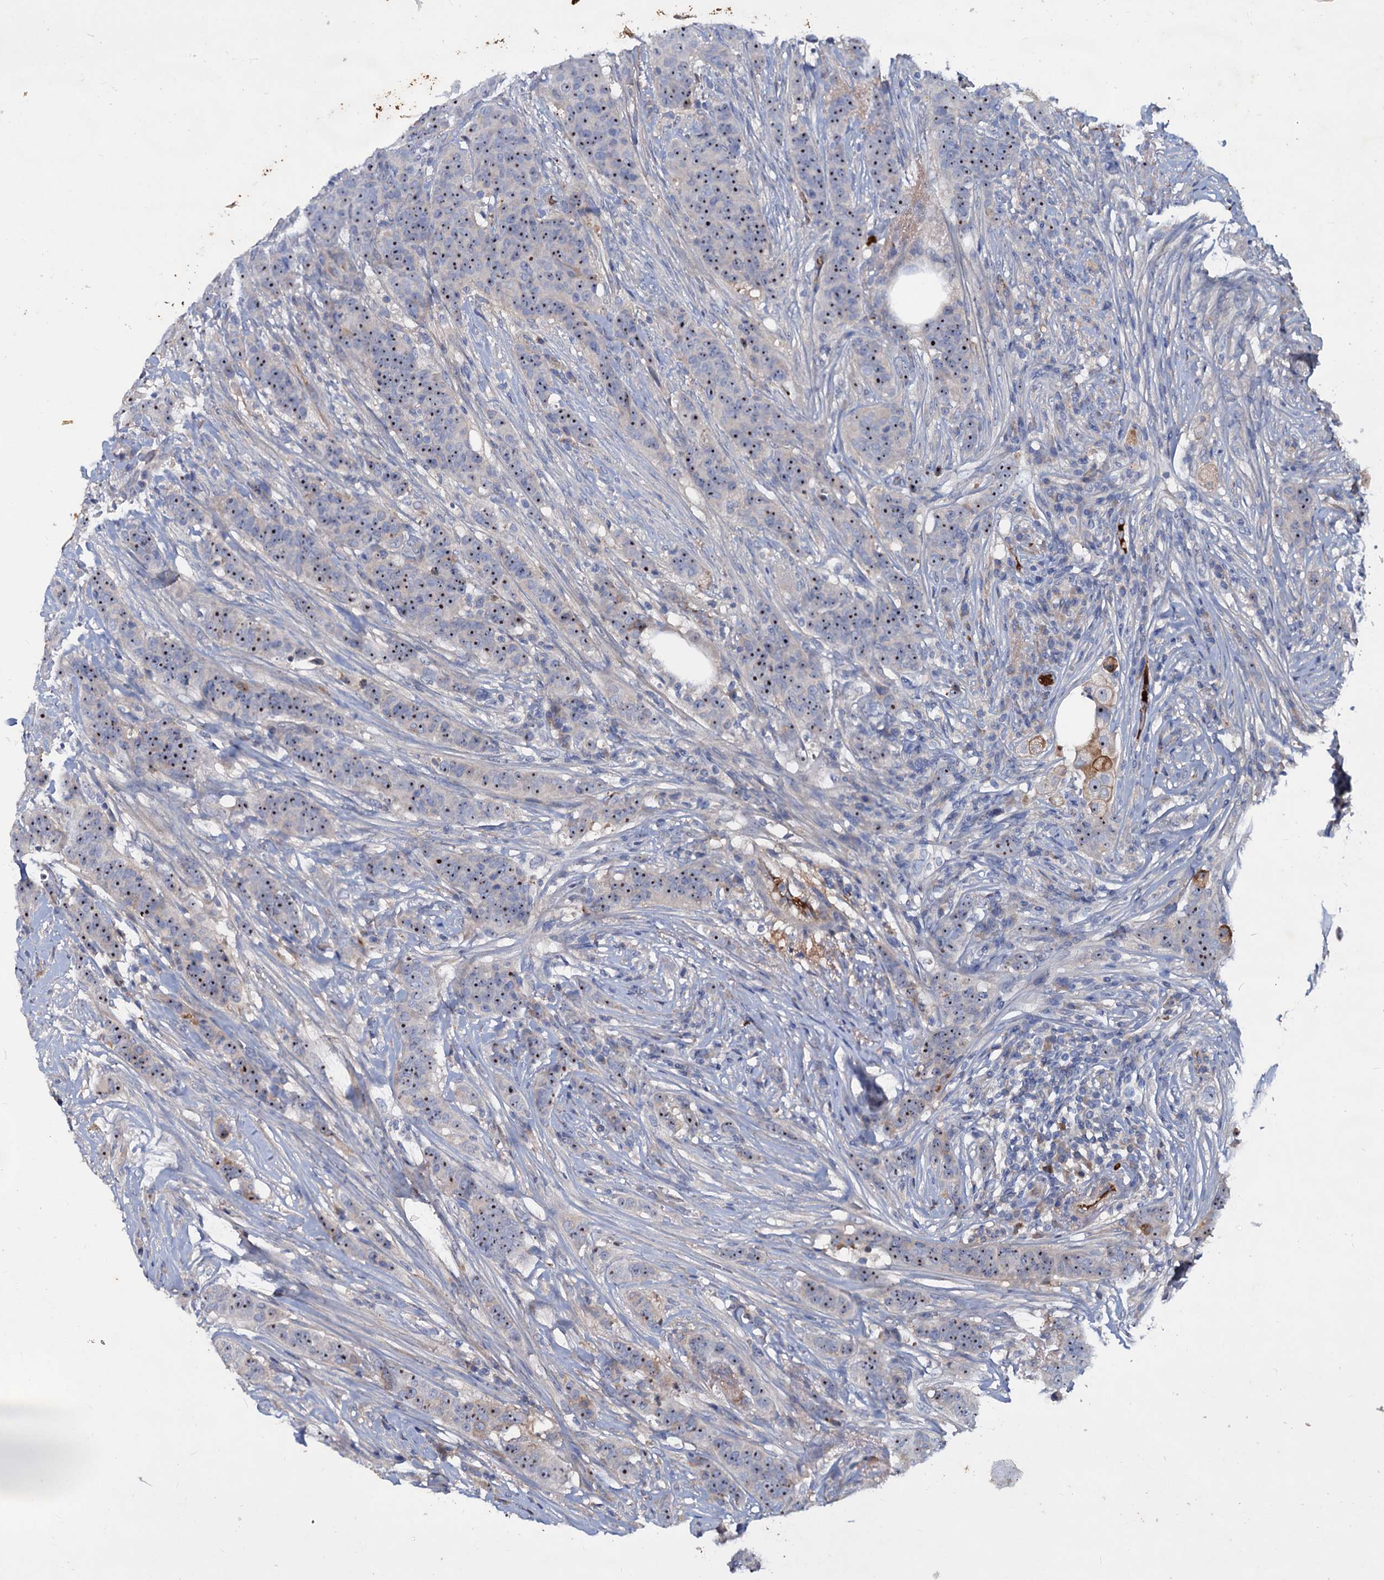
{"staining": {"intensity": "moderate", "quantity": ">75%", "location": "nuclear"}, "tissue": "breast cancer", "cell_type": "Tumor cells", "image_type": "cancer", "snomed": [{"axis": "morphology", "description": "Duct carcinoma"}, {"axis": "topography", "description": "Breast"}], "caption": "Immunohistochemistry of human breast cancer exhibits medium levels of moderate nuclear positivity in about >75% of tumor cells.", "gene": "CHRD", "patient": {"sex": "female", "age": 40}}